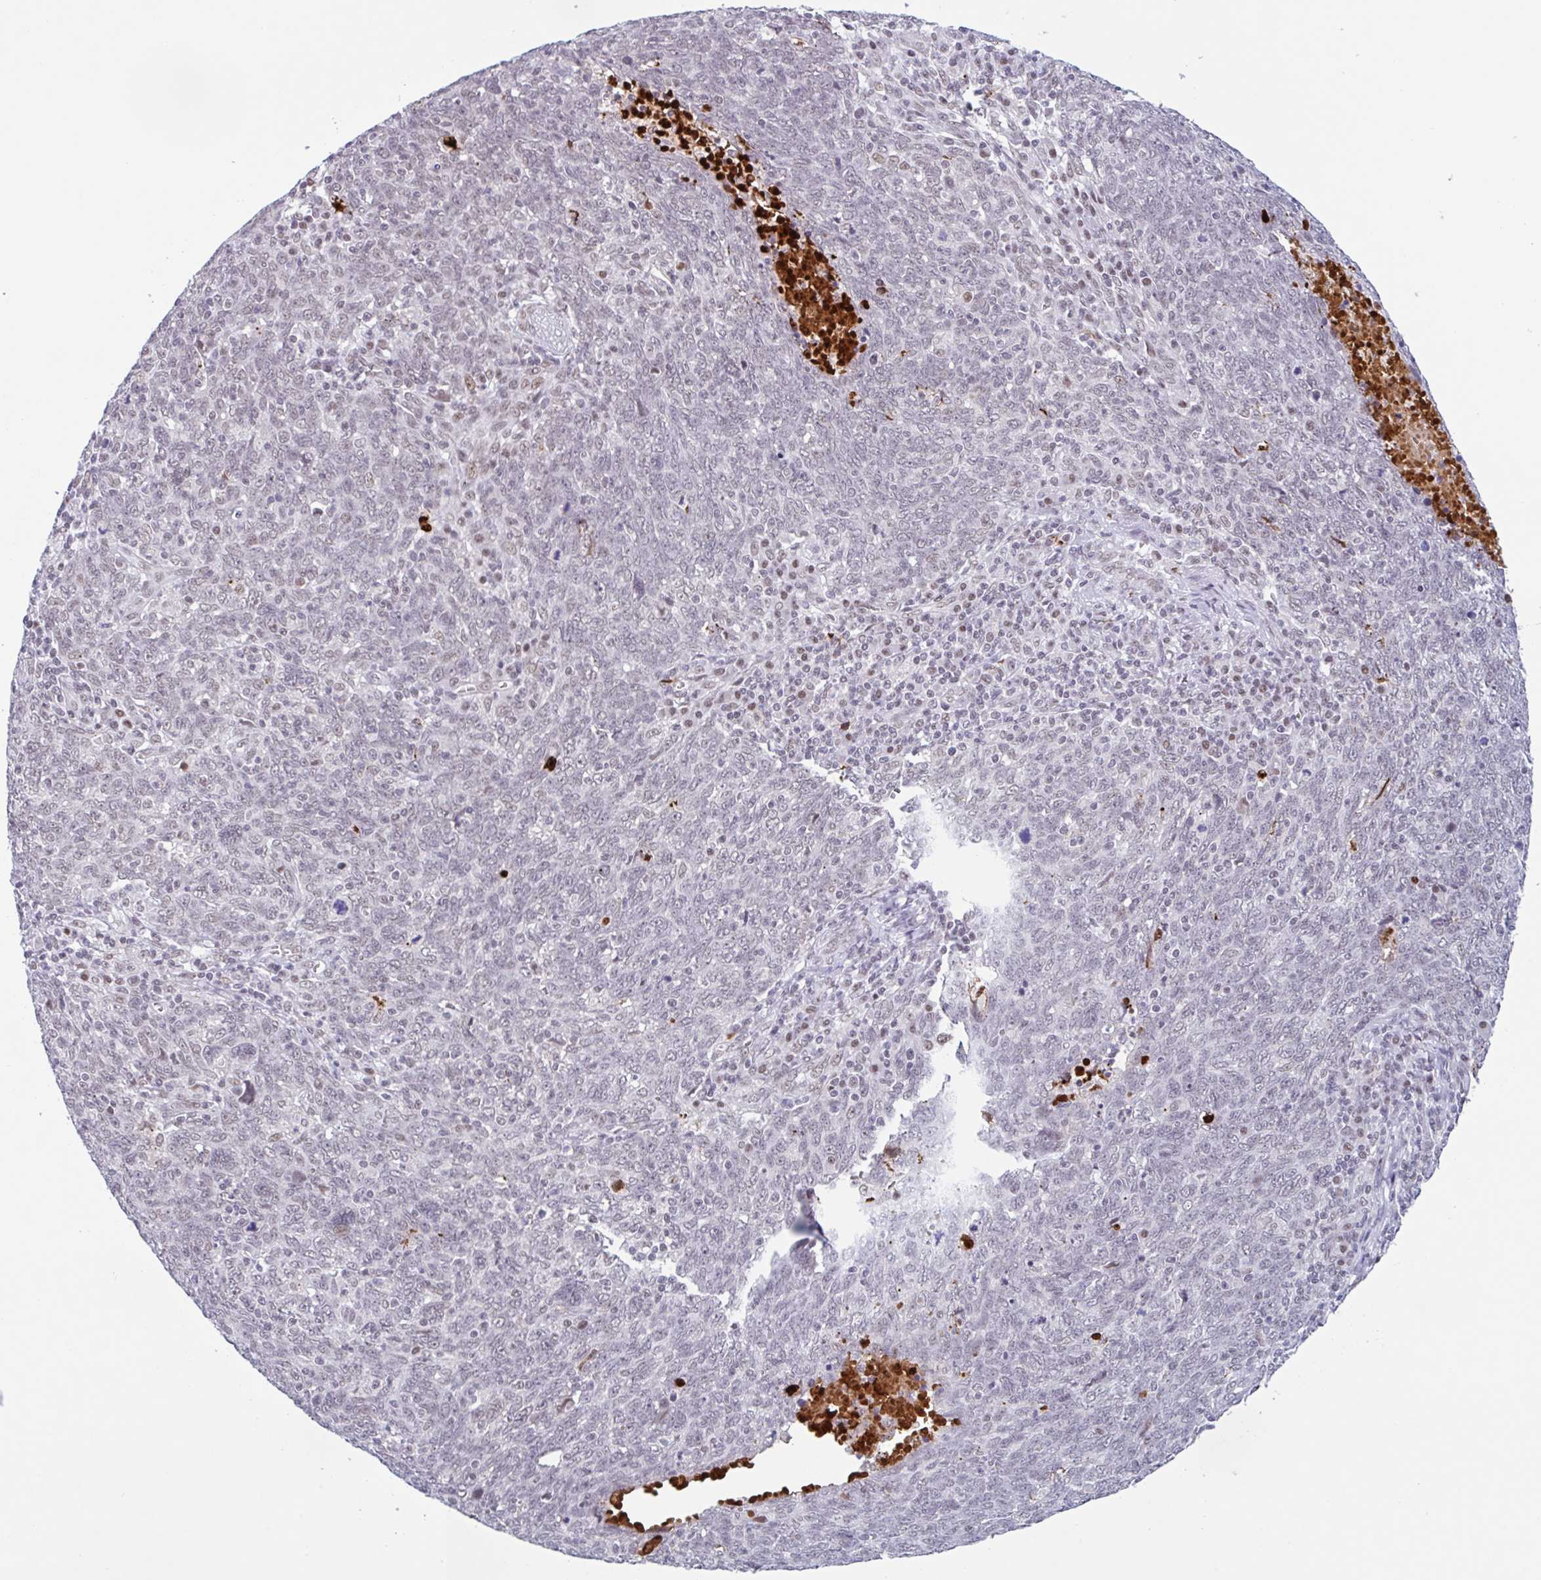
{"staining": {"intensity": "negative", "quantity": "none", "location": "none"}, "tissue": "lung cancer", "cell_type": "Tumor cells", "image_type": "cancer", "snomed": [{"axis": "morphology", "description": "Squamous cell carcinoma, NOS"}, {"axis": "topography", "description": "Lung"}], "caption": "An immunohistochemistry histopathology image of squamous cell carcinoma (lung) is shown. There is no staining in tumor cells of squamous cell carcinoma (lung). The staining is performed using DAB (3,3'-diaminobenzidine) brown chromogen with nuclei counter-stained in using hematoxylin.", "gene": "PLG", "patient": {"sex": "female", "age": 72}}